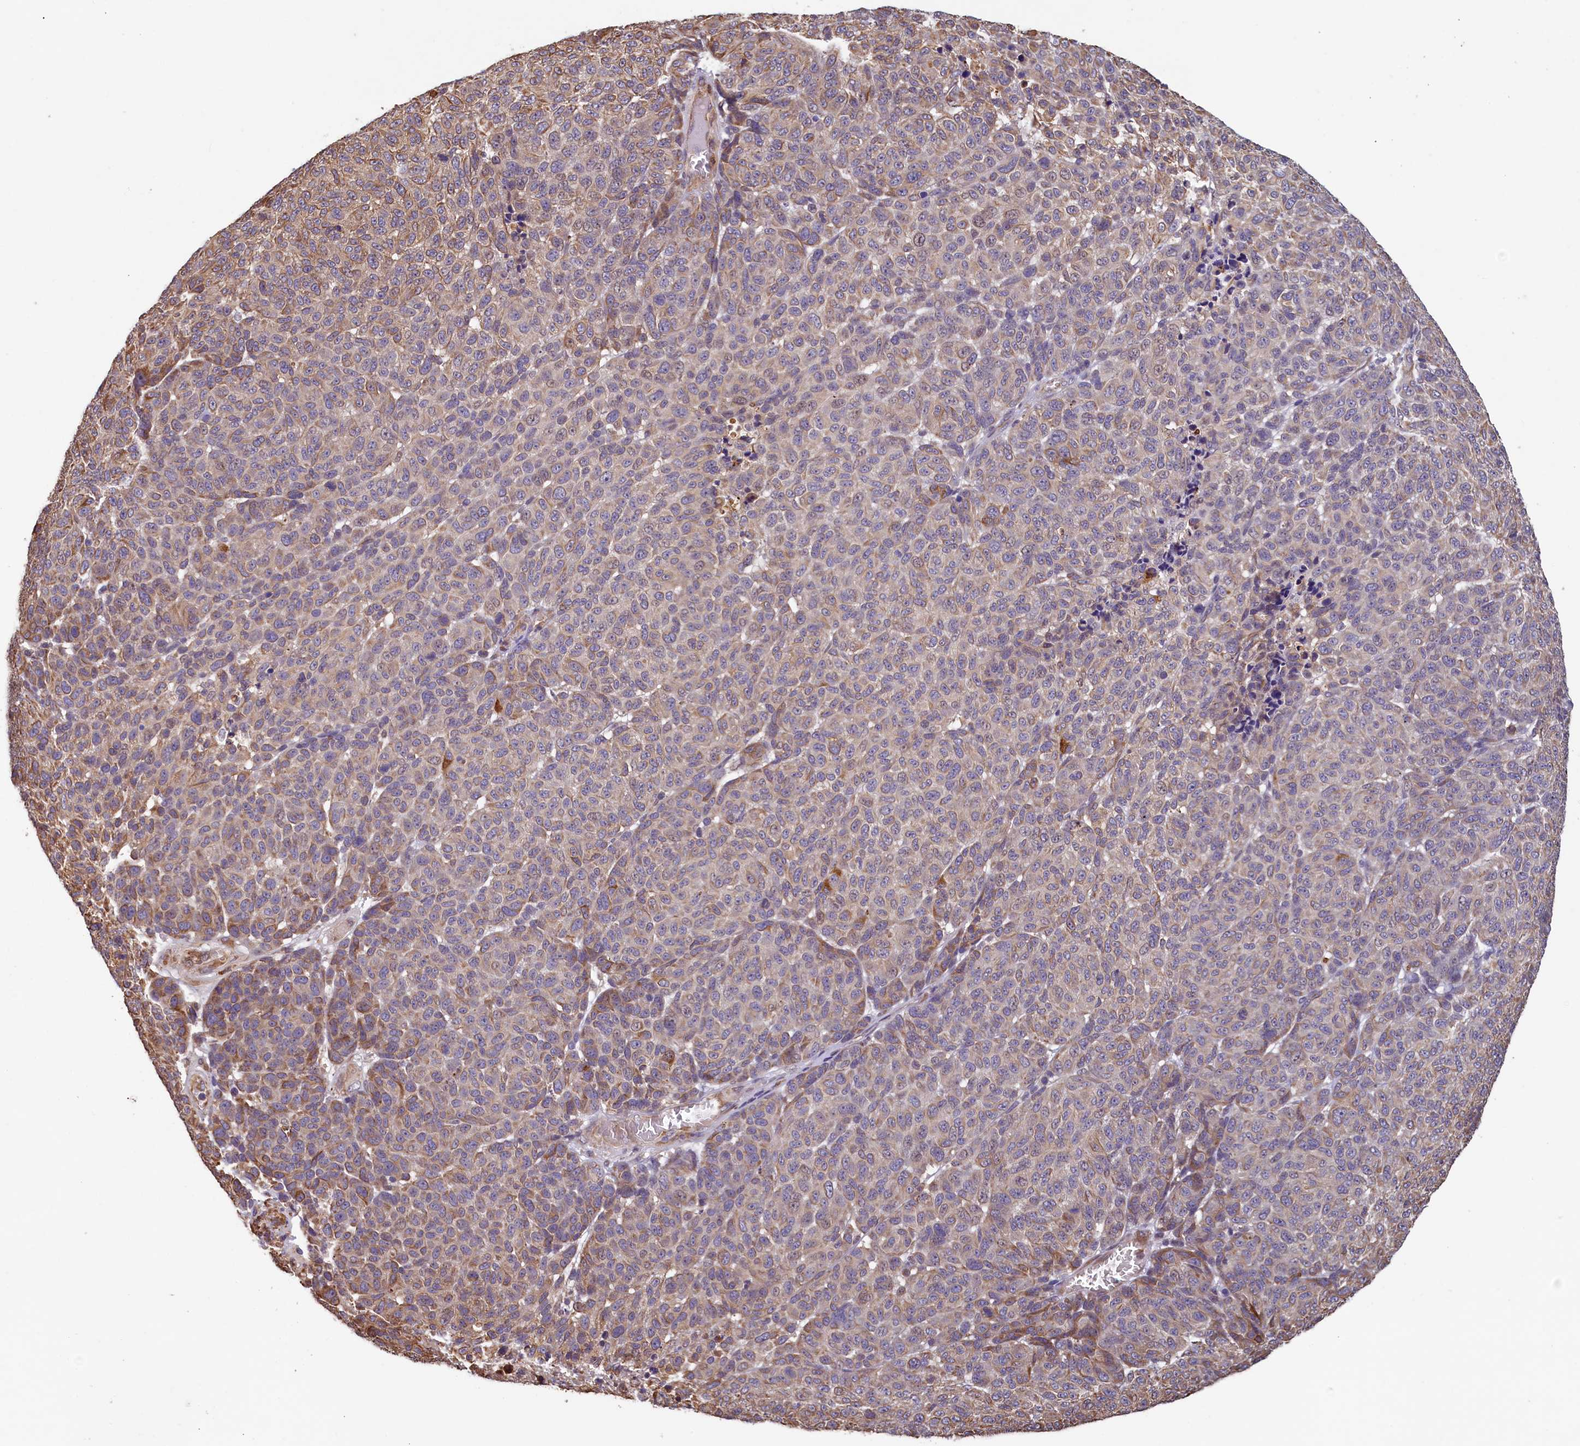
{"staining": {"intensity": "weak", "quantity": "25%-75%", "location": "cytoplasmic/membranous"}, "tissue": "melanoma", "cell_type": "Tumor cells", "image_type": "cancer", "snomed": [{"axis": "morphology", "description": "Malignant melanoma, NOS"}, {"axis": "topography", "description": "Skin"}], "caption": "Malignant melanoma stained for a protein reveals weak cytoplasmic/membranous positivity in tumor cells.", "gene": "ACSBG1", "patient": {"sex": "male", "age": 49}}